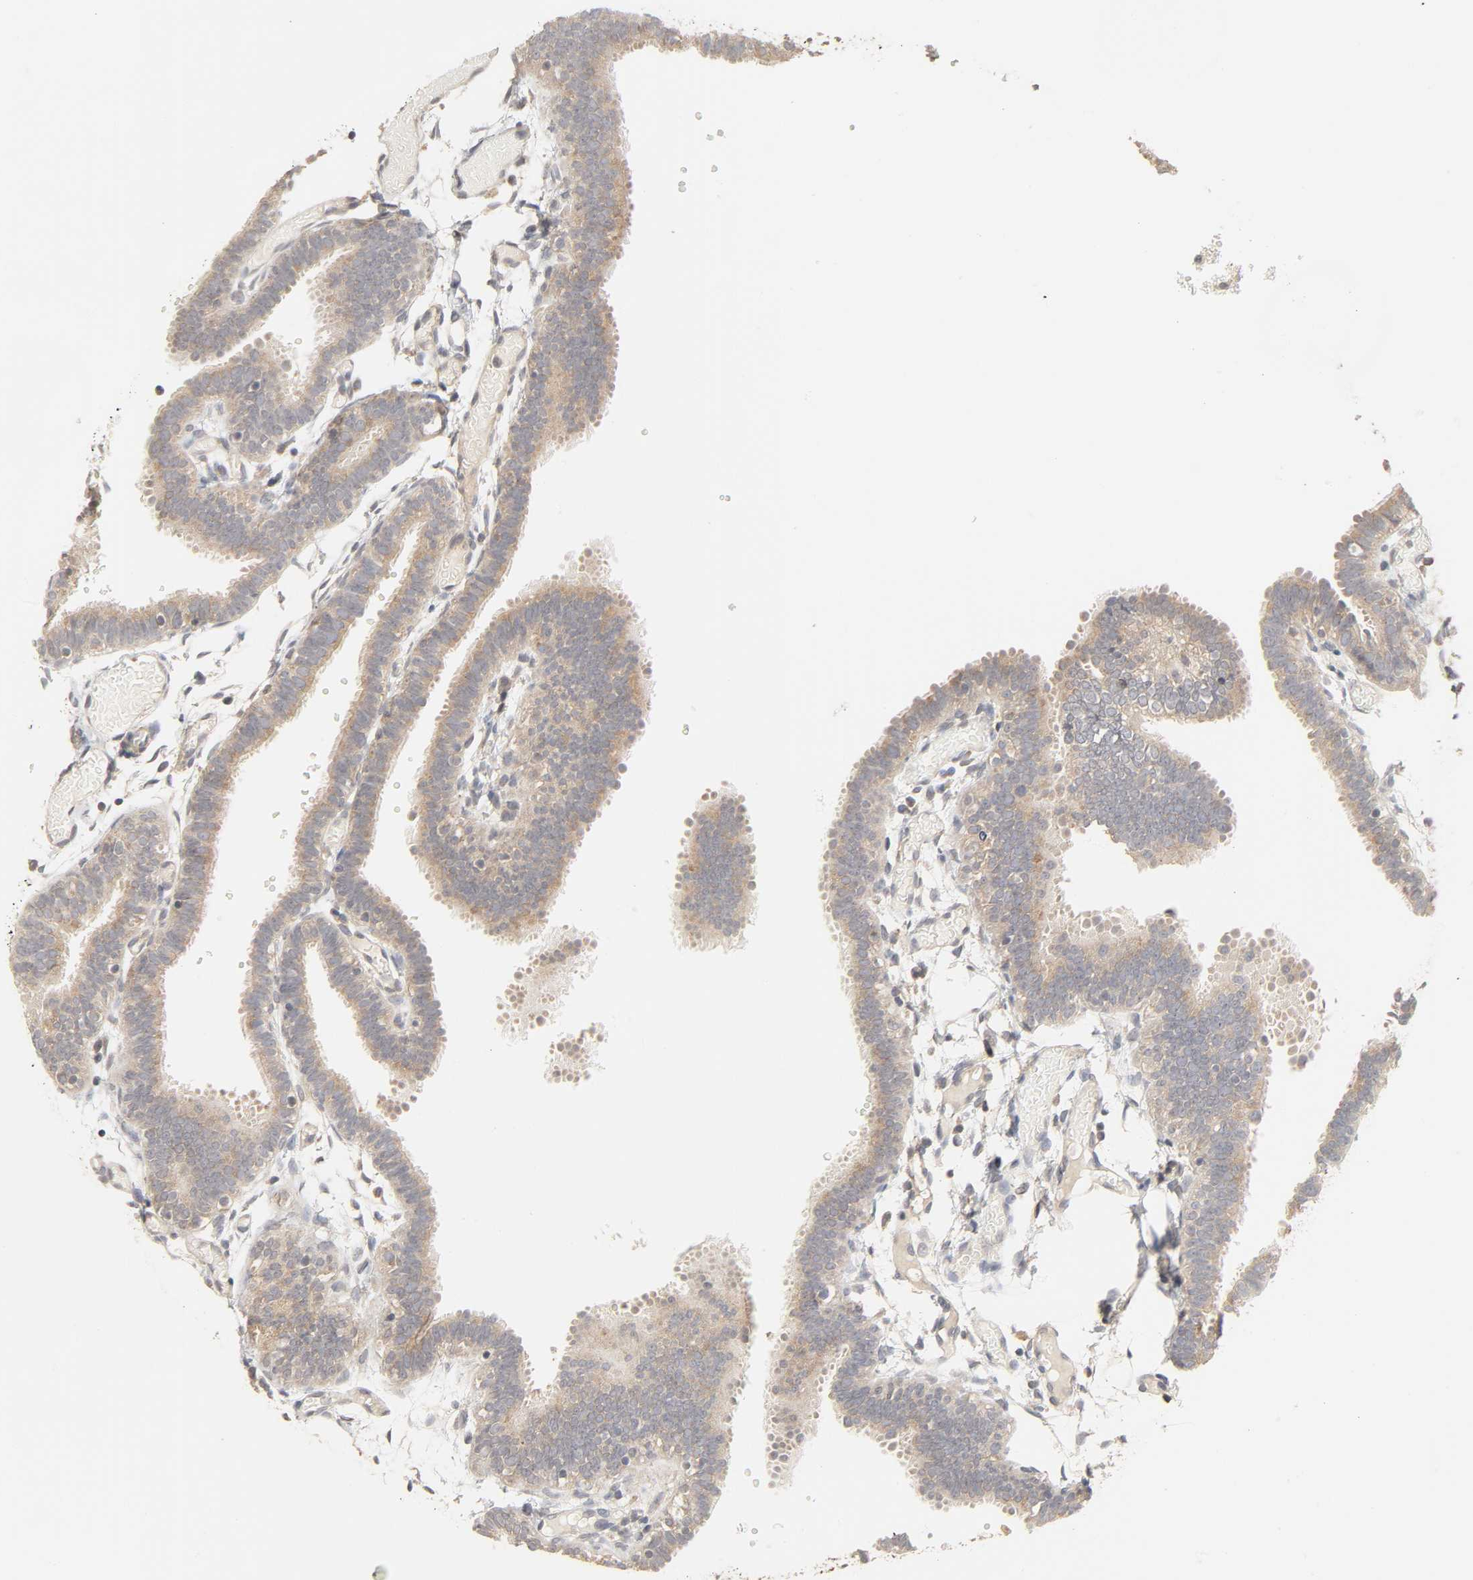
{"staining": {"intensity": "weak", "quantity": ">75%", "location": "cytoplasmic/membranous"}, "tissue": "fallopian tube", "cell_type": "Glandular cells", "image_type": "normal", "snomed": [{"axis": "morphology", "description": "Normal tissue, NOS"}, {"axis": "topography", "description": "Fallopian tube"}], "caption": "Brown immunohistochemical staining in unremarkable fallopian tube reveals weak cytoplasmic/membranous positivity in approximately >75% of glandular cells. The staining is performed using DAB (3,3'-diaminobenzidine) brown chromogen to label protein expression. The nuclei are counter-stained blue using hematoxylin.", "gene": "CLEC4E", "patient": {"sex": "female", "age": 29}}